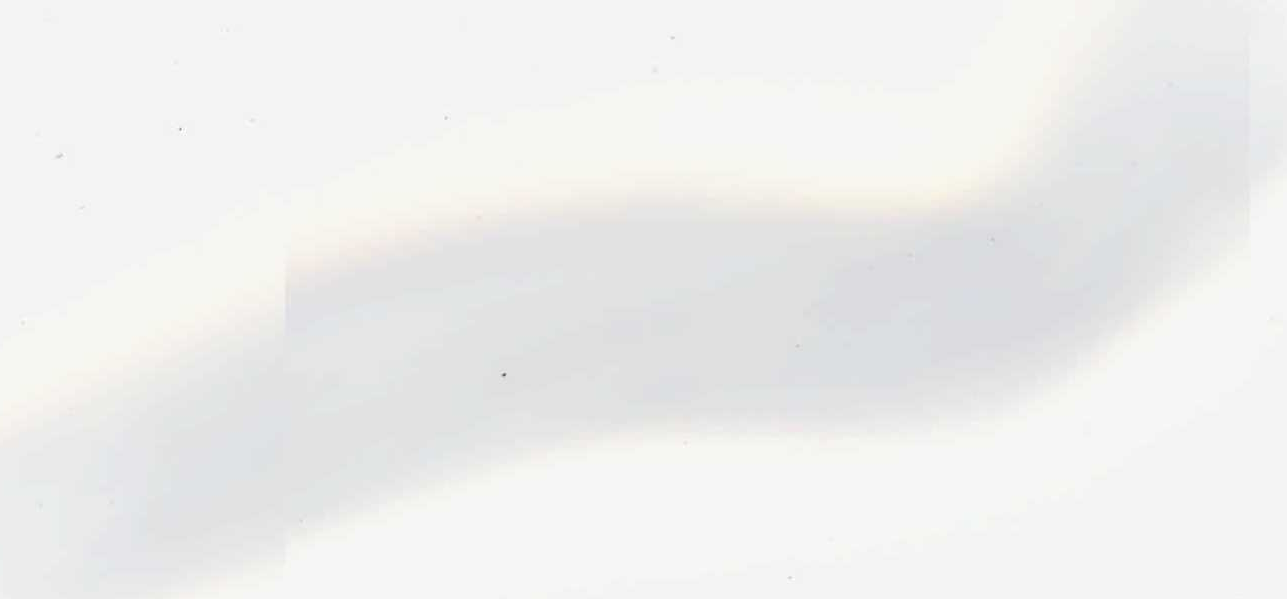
{"staining": {"intensity": "moderate", "quantity": ">75%", "location": "cytoplasmic/membranous"}, "tissue": "adipose tissue", "cell_type": "Adipocytes", "image_type": "normal", "snomed": [{"axis": "morphology", "description": "Normal tissue, NOS"}, {"axis": "morphology", "description": "Duct carcinoma"}, {"axis": "topography", "description": "Breast"}, {"axis": "topography", "description": "Adipose tissue"}], "caption": "Protein expression analysis of unremarkable adipose tissue displays moderate cytoplasmic/membranous expression in about >75% of adipocytes.", "gene": "SERPINA1", "patient": {"sex": "female", "age": 37}}